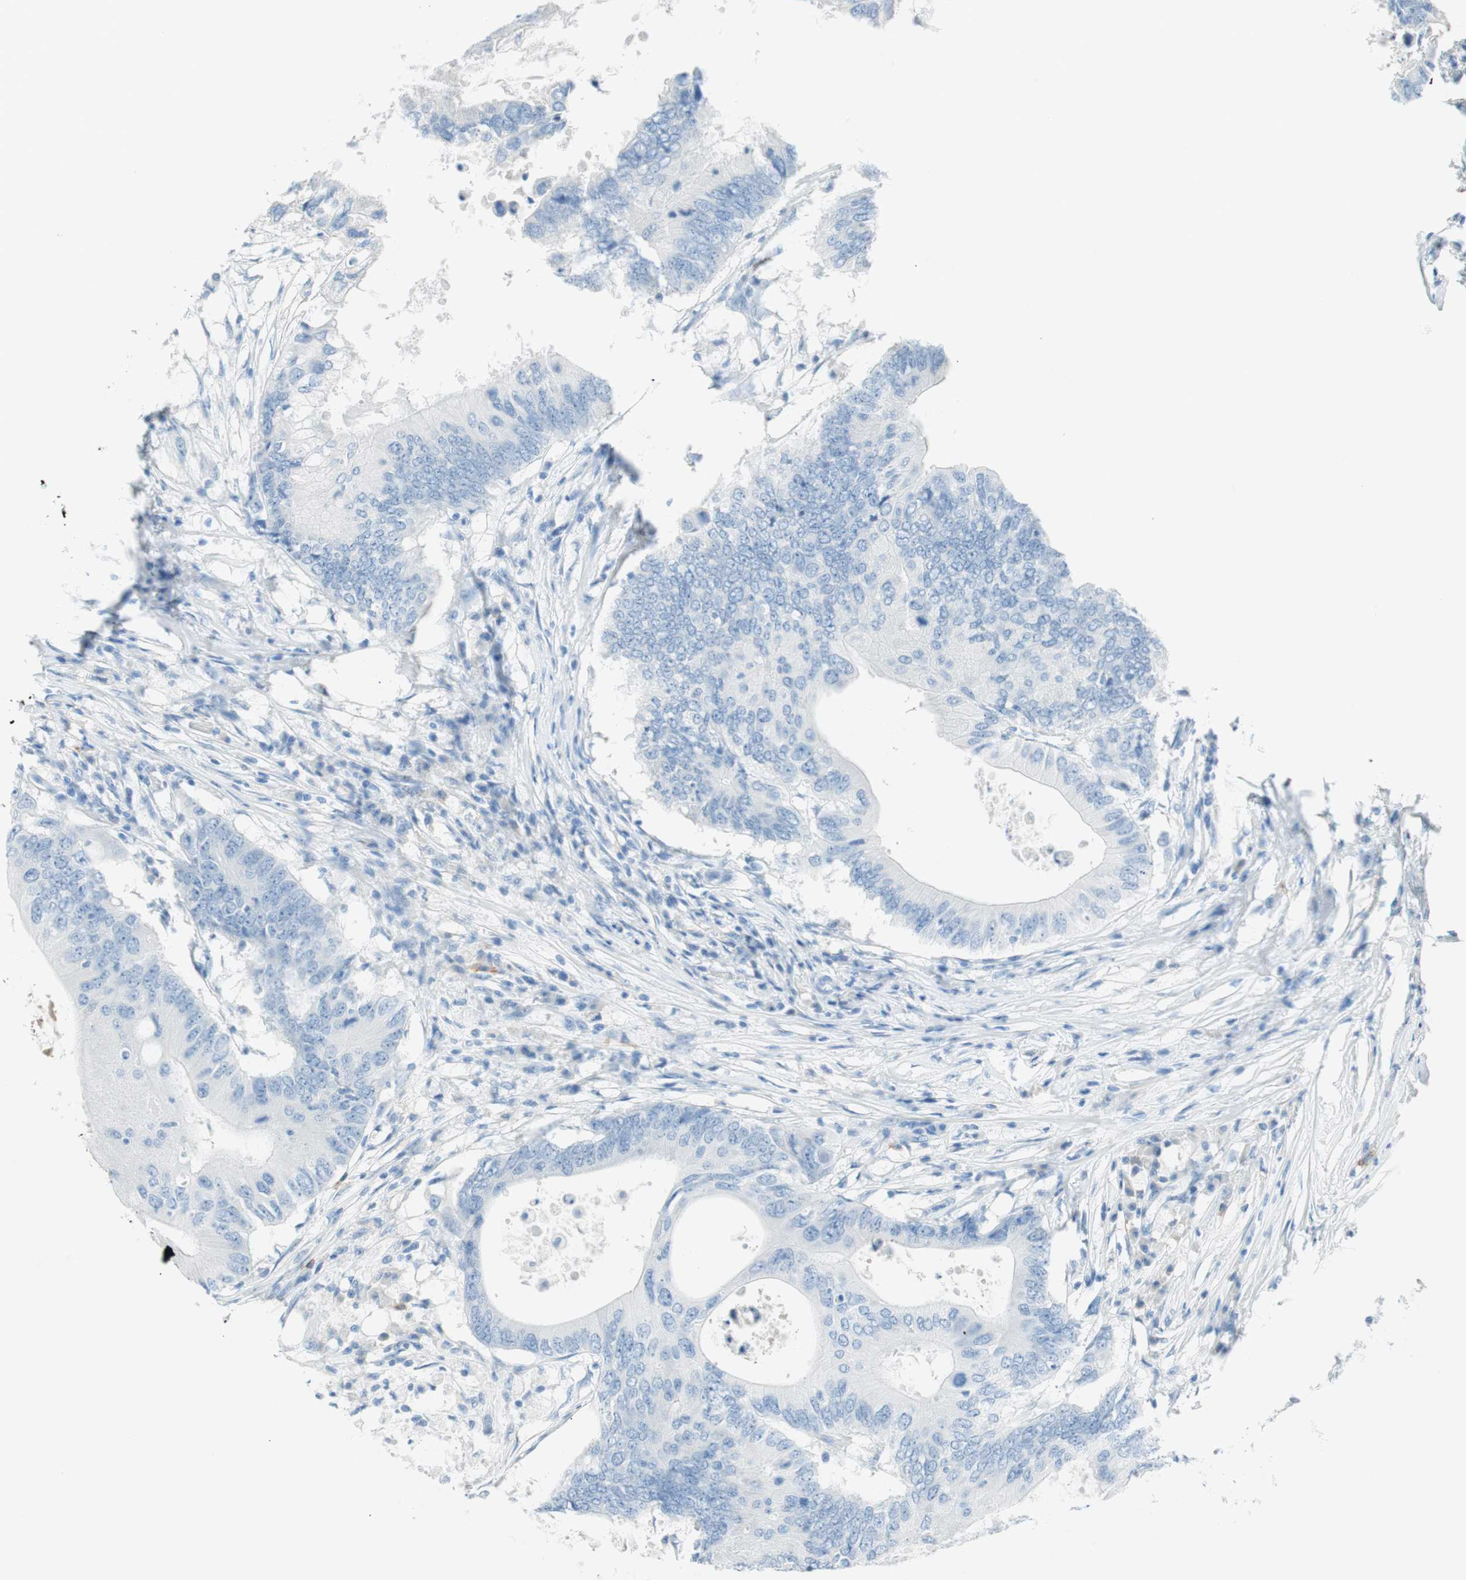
{"staining": {"intensity": "negative", "quantity": "none", "location": "none"}, "tissue": "colorectal cancer", "cell_type": "Tumor cells", "image_type": "cancer", "snomed": [{"axis": "morphology", "description": "Adenocarcinoma, NOS"}, {"axis": "topography", "description": "Colon"}], "caption": "Colorectal cancer stained for a protein using immunohistochemistry exhibits no positivity tumor cells.", "gene": "TNFRSF13C", "patient": {"sex": "male", "age": 71}}